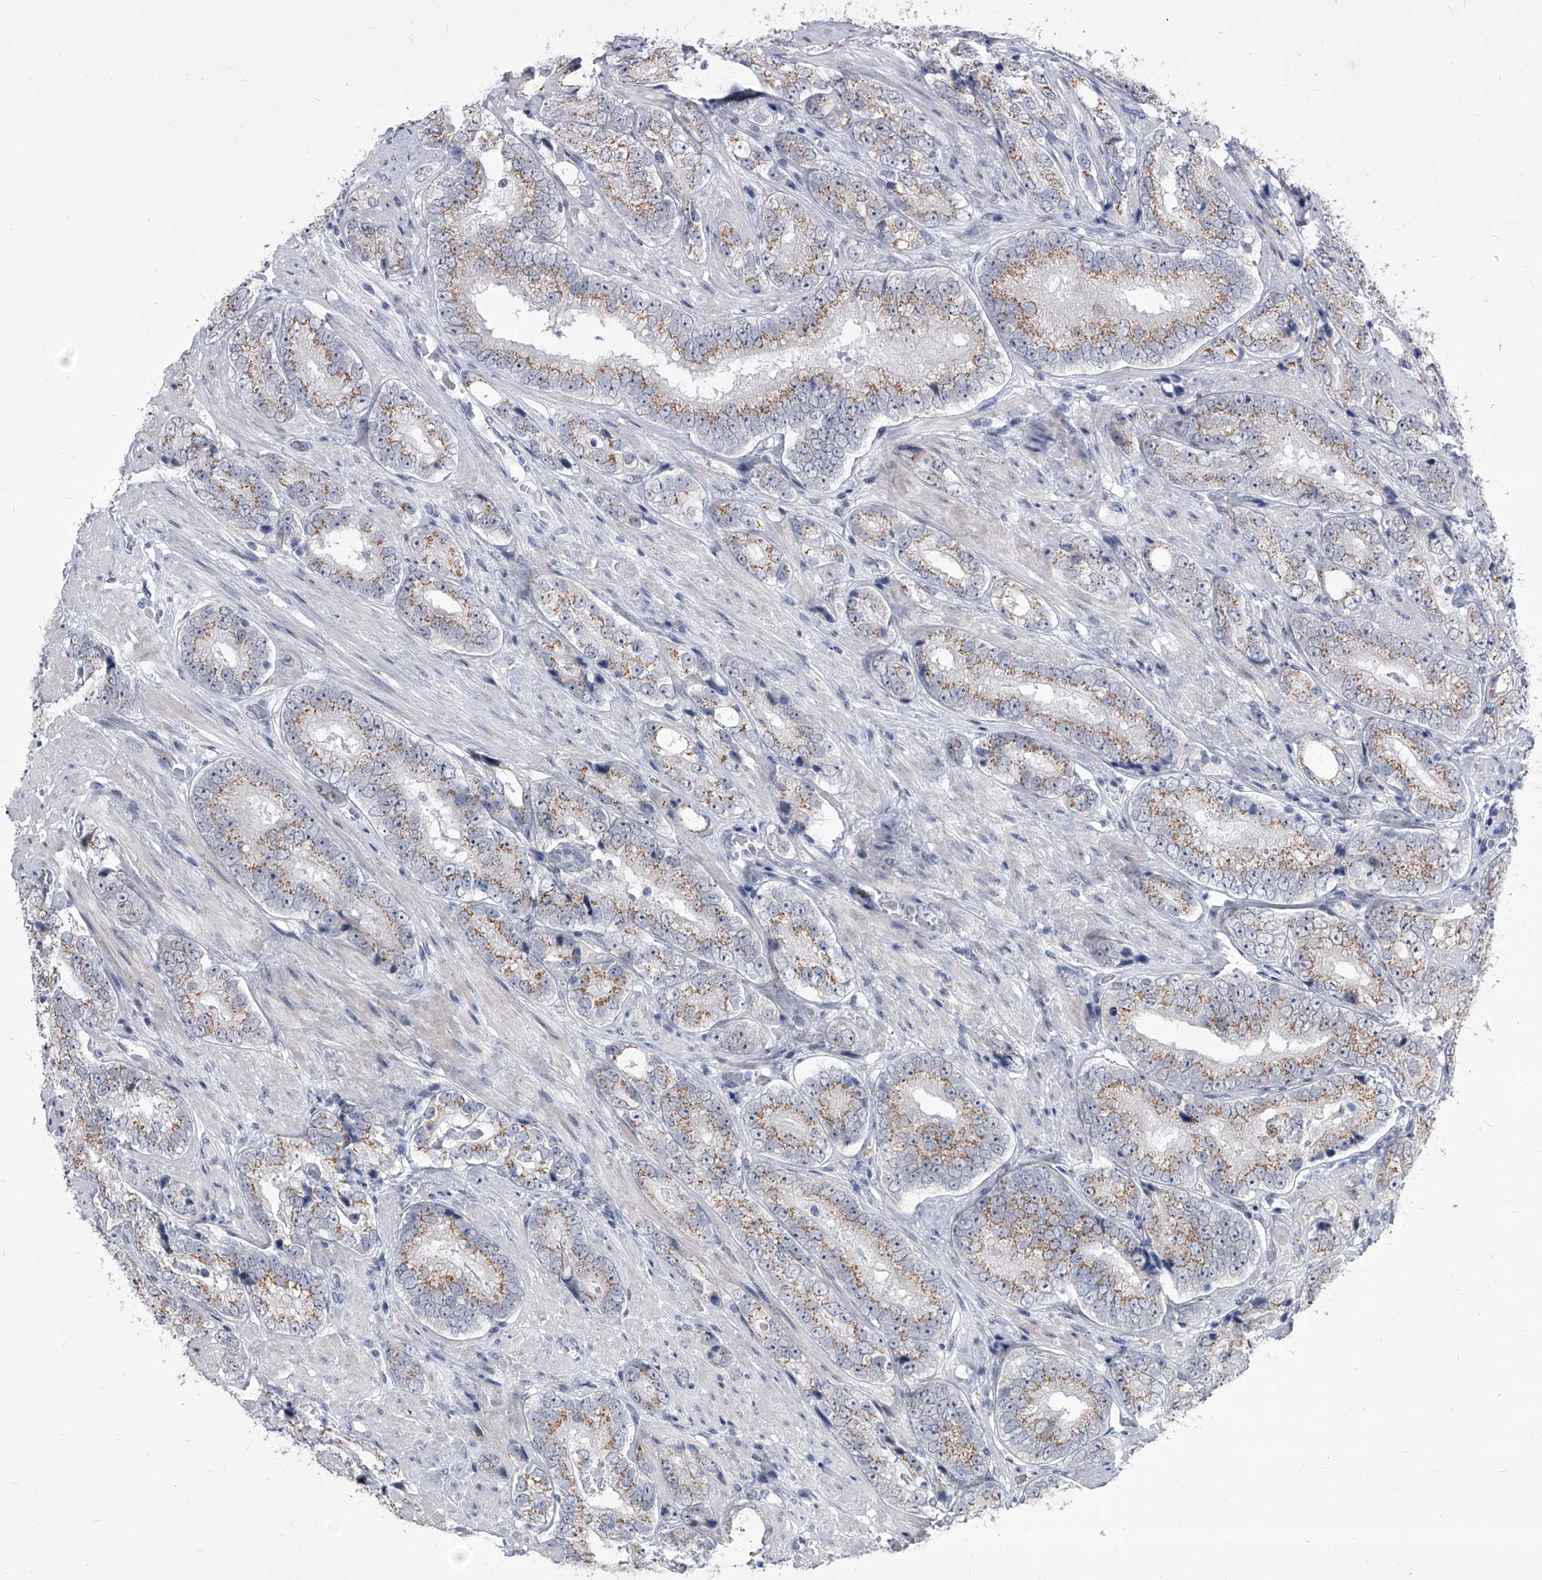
{"staining": {"intensity": "moderate", "quantity": "25%-75%", "location": "cytoplasmic/membranous"}, "tissue": "prostate cancer", "cell_type": "Tumor cells", "image_type": "cancer", "snomed": [{"axis": "morphology", "description": "Adenocarcinoma, High grade"}, {"axis": "topography", "description": "Prostate"}], "caption": "A brown stain labels moderate cytoplasmic/membranous positivity of a protein in human prostate high-grade adenocarcinoma tumor cells.", "gene": "EVA1C", "patient": {"sex": "male", "age": 56}}